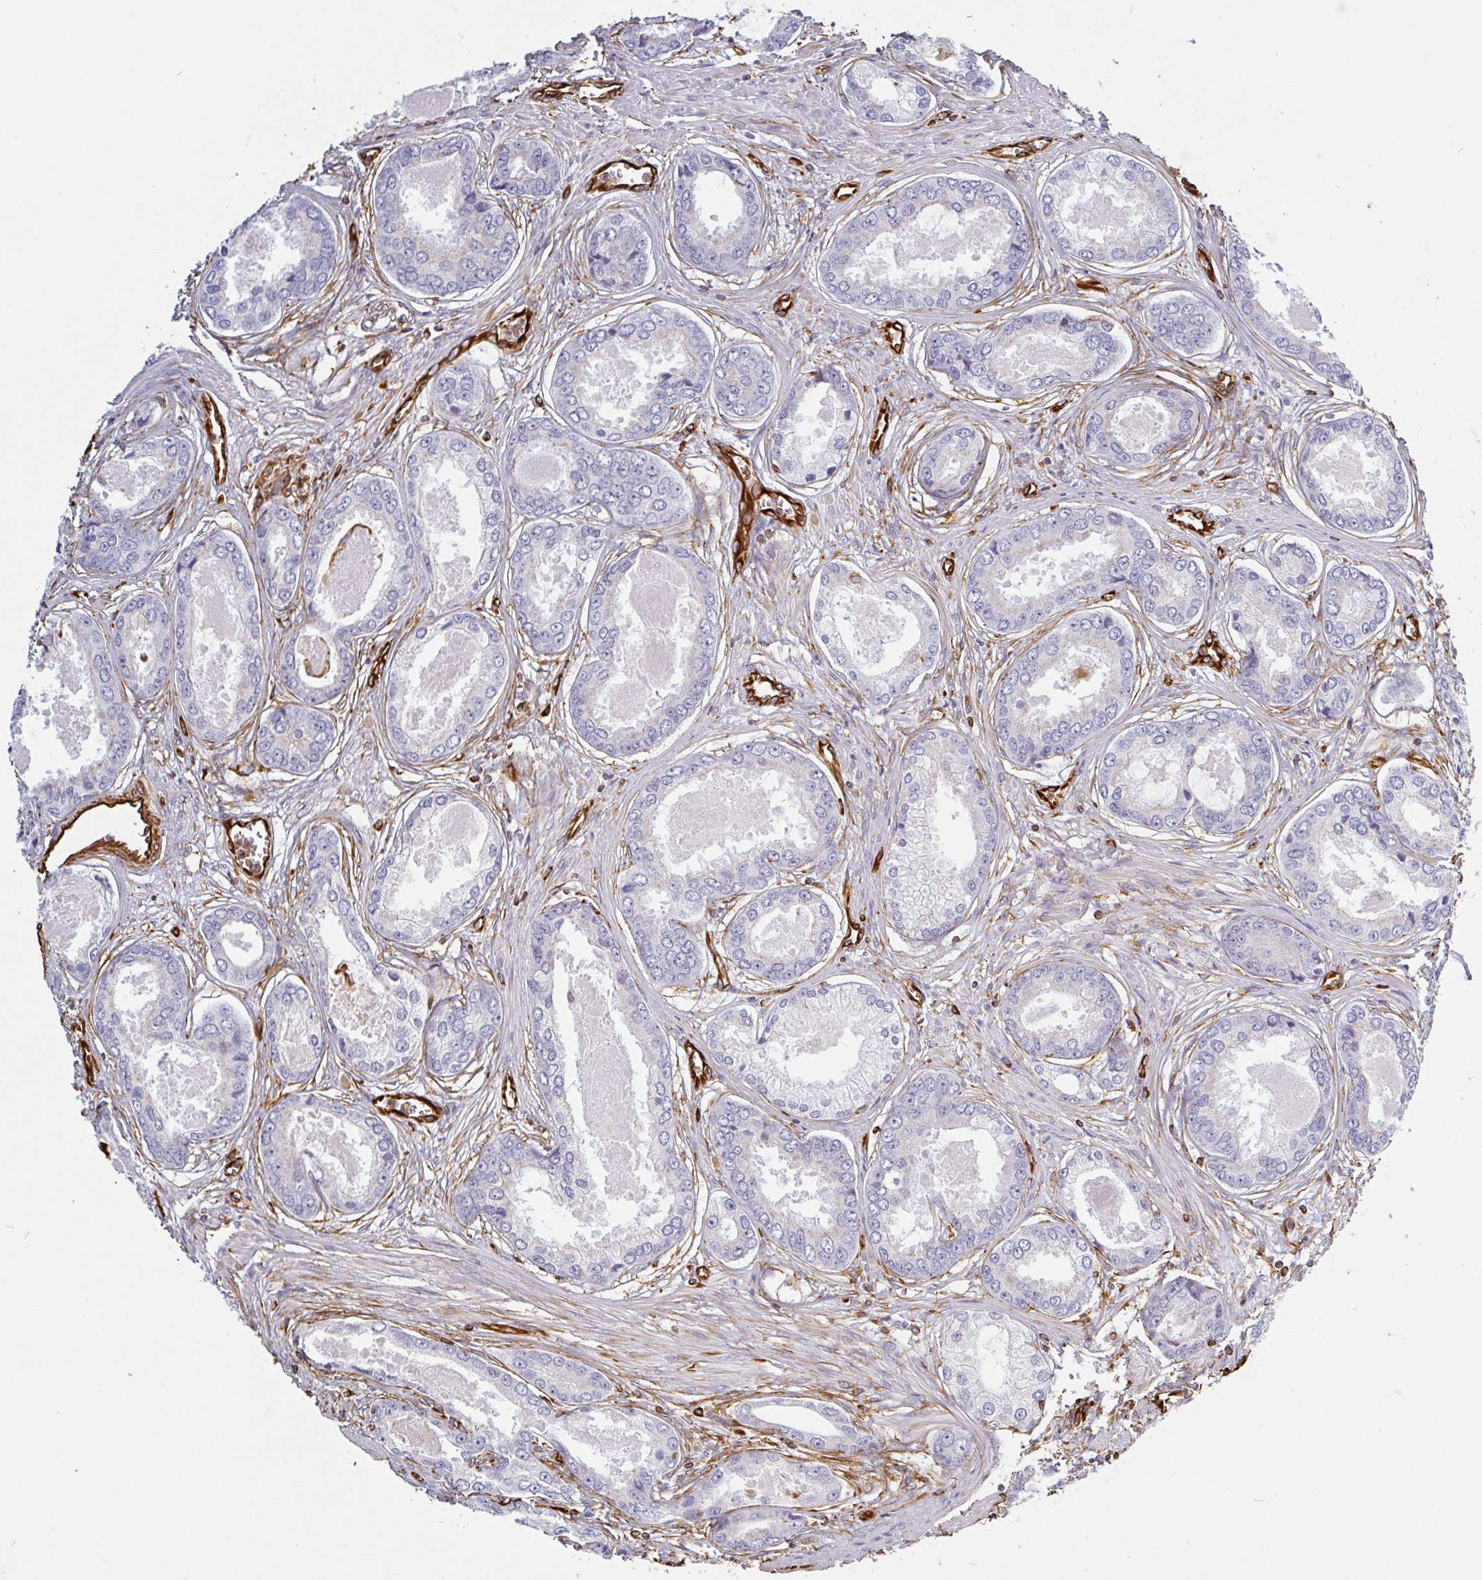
{"staining": {"intensity": "negative", "quantity": "none", "location": "none"}, "tissue": "prostate cancer", "cell_type": "Tumor cells", "image_type": "cancer", "snomed": [{"axis": "morphology", "description": "Adenocarcinoma, Low grade"}, {"axis": "topography", "description": "Prostate"}], "caption": "Immunohistochemistry (IHC) photomicrograph of human prostate cancer (adenocarcinoma (low-grade)) stained for a protein (brown), which exhibits no expression in tumor cells.", "gene": "PPFIA1", "patient": {"sex": "male", "age": 68}}